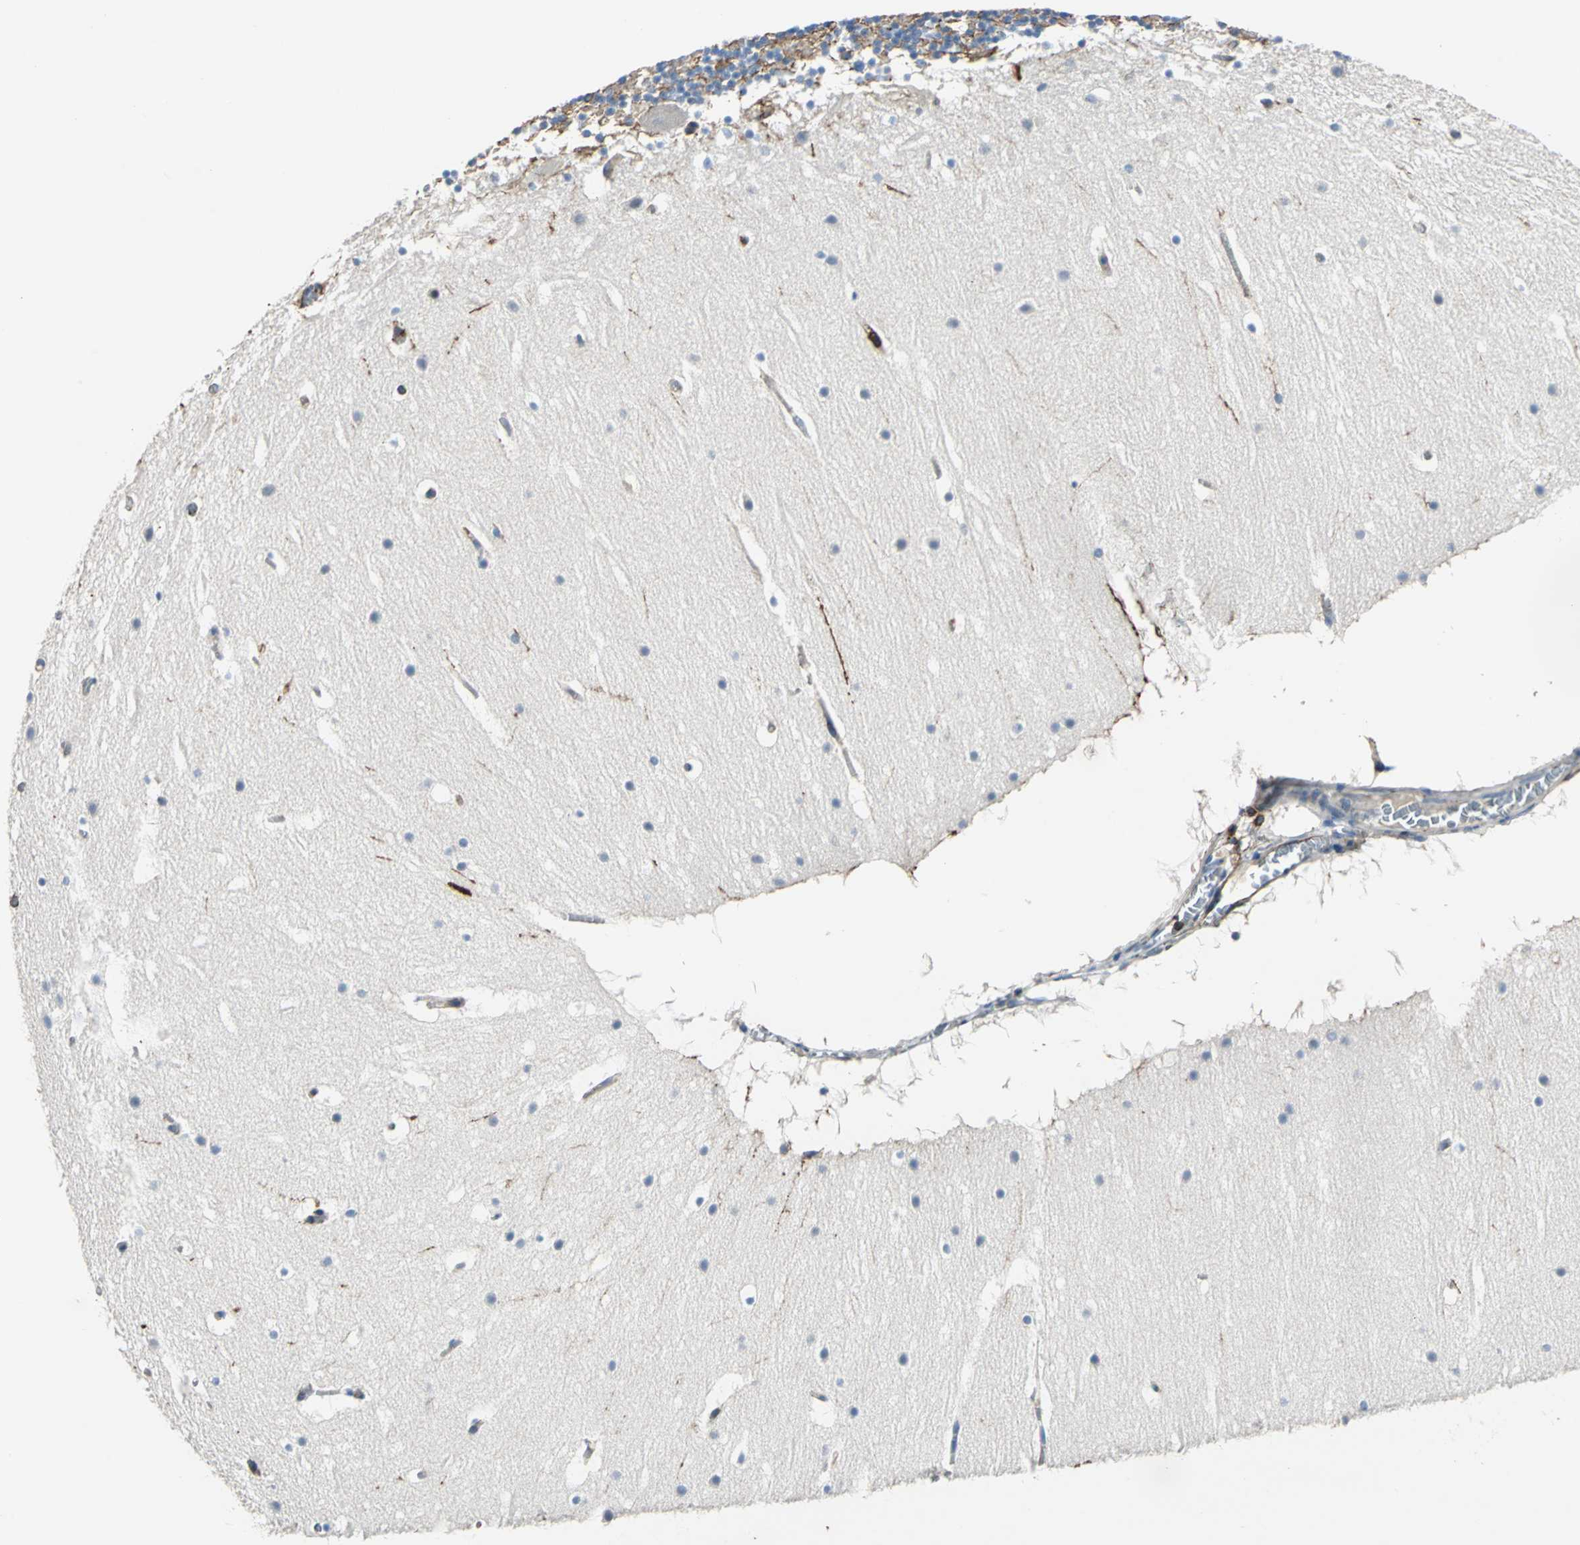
{"staining": {"intensity": "moderate", "quantity": "25%-75%", "location": "cytoplasmic/membranous"}, "tissue": "cerebellum", "cell_type": "Cells in granular layer", "image_type": "normal", "snomed": [{"axis": "morphology", "description": "Normal tissue, NOS"}, {"axis": "topography", "description": "Cerebellum"}], "caption": "Immunohistochemistry (IHC) of unremarkable human cerebellum demonstrates medium levels of moderate cytoplasmic/membranous expression in approximately 25%-75% of cells in granular layer. (DAB (3,3'-diaminobenzidine) = brown stain, brightfield microscopy at high magnification).", "gene": "CD44", "patient": {"sex": "male", "age": 45}}